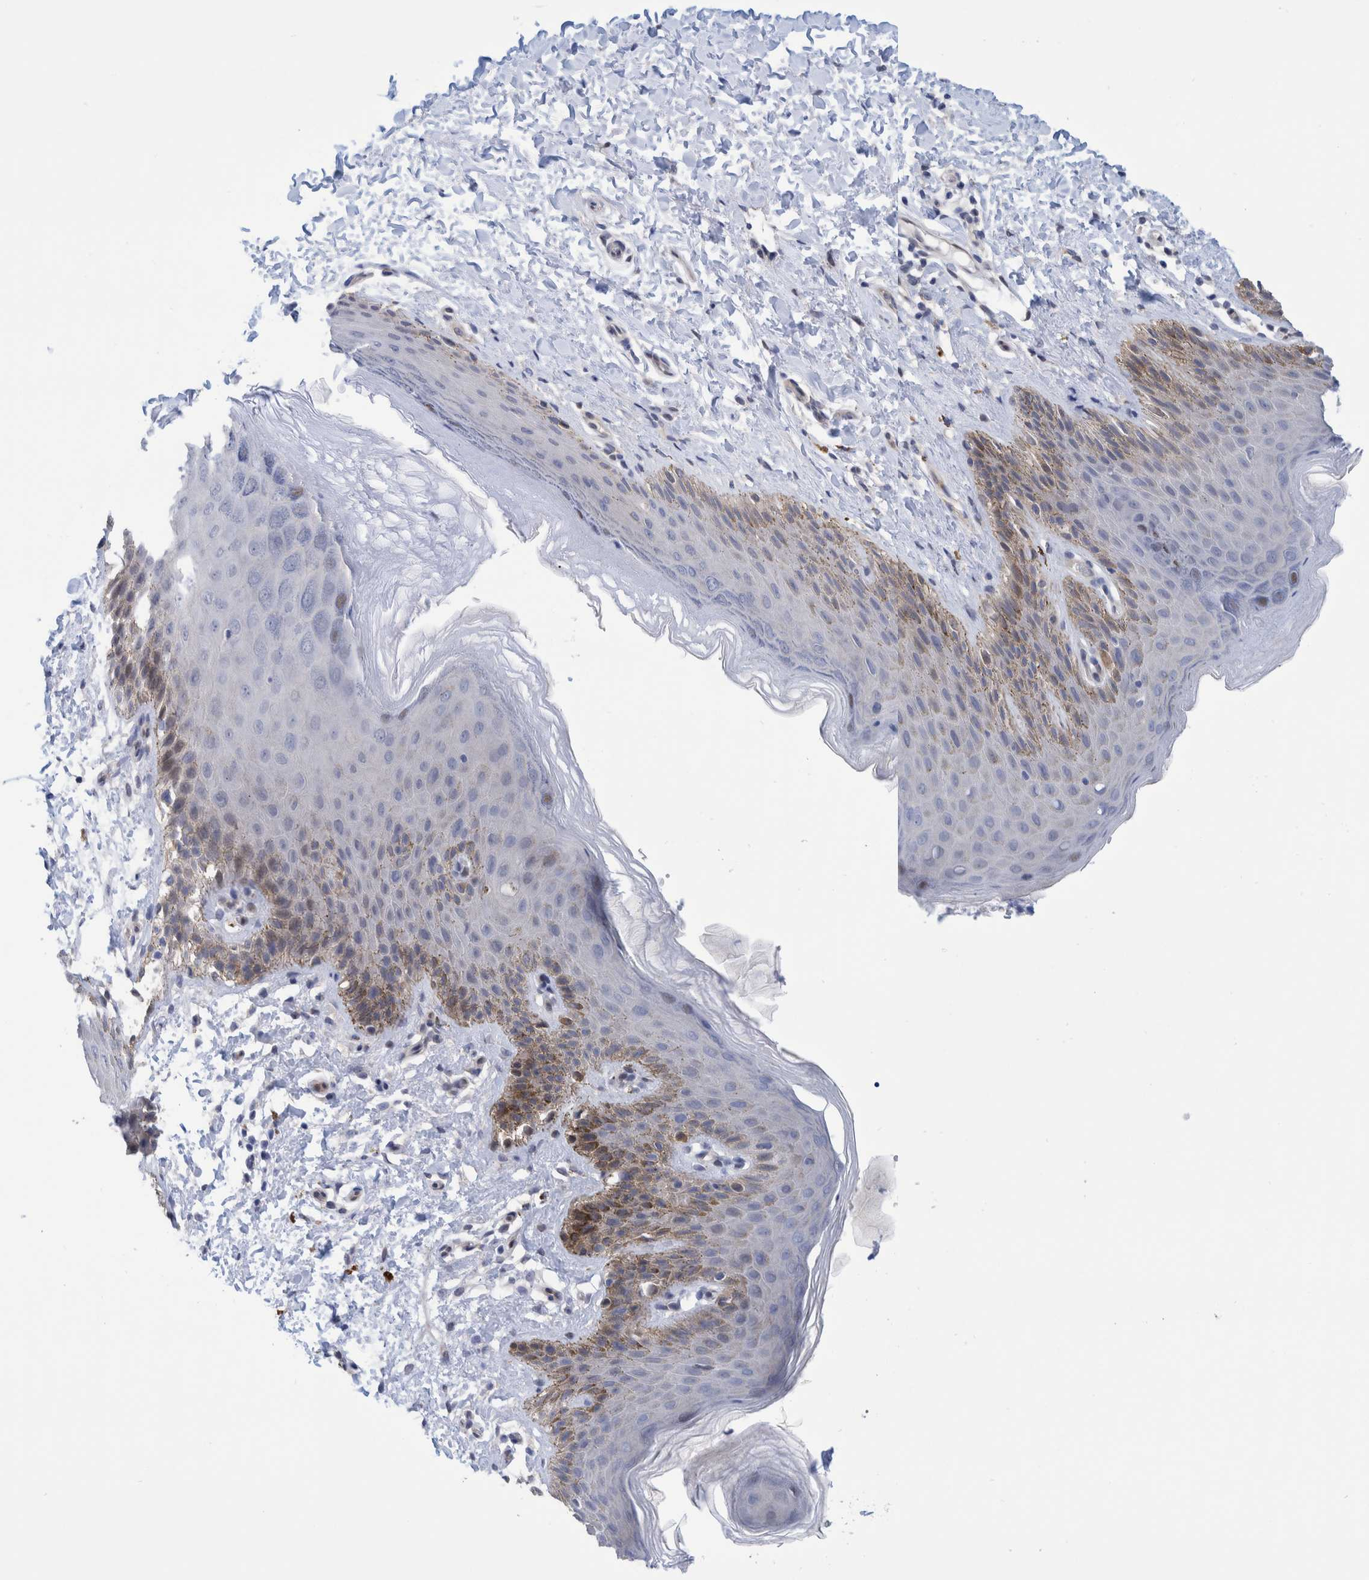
{"staining": {"intensity": "moderate", "quantity": "<25%", "location": "cytoplasmic/membranous"}, "tissue": "skin", "cell_type": "Epidermal cells", "image_type": "normal", "snomed": [{"axis": "morphology", "description": "Normal tissue, NOS"}, {"axis": "topography", "description": "Anal"}, {"axis": "topography", "description": "Peripheral nerve tissue"}], "caption": "DAB (3,3'-diaminobenzidine) immunohistochemical staining of normal human skin reveals moderate cytoplasmic/membranous protein expression in approximately <25% of epidermal cells.", "gene": "PFAS", "patient": {"sex": "male", "age": 44}}